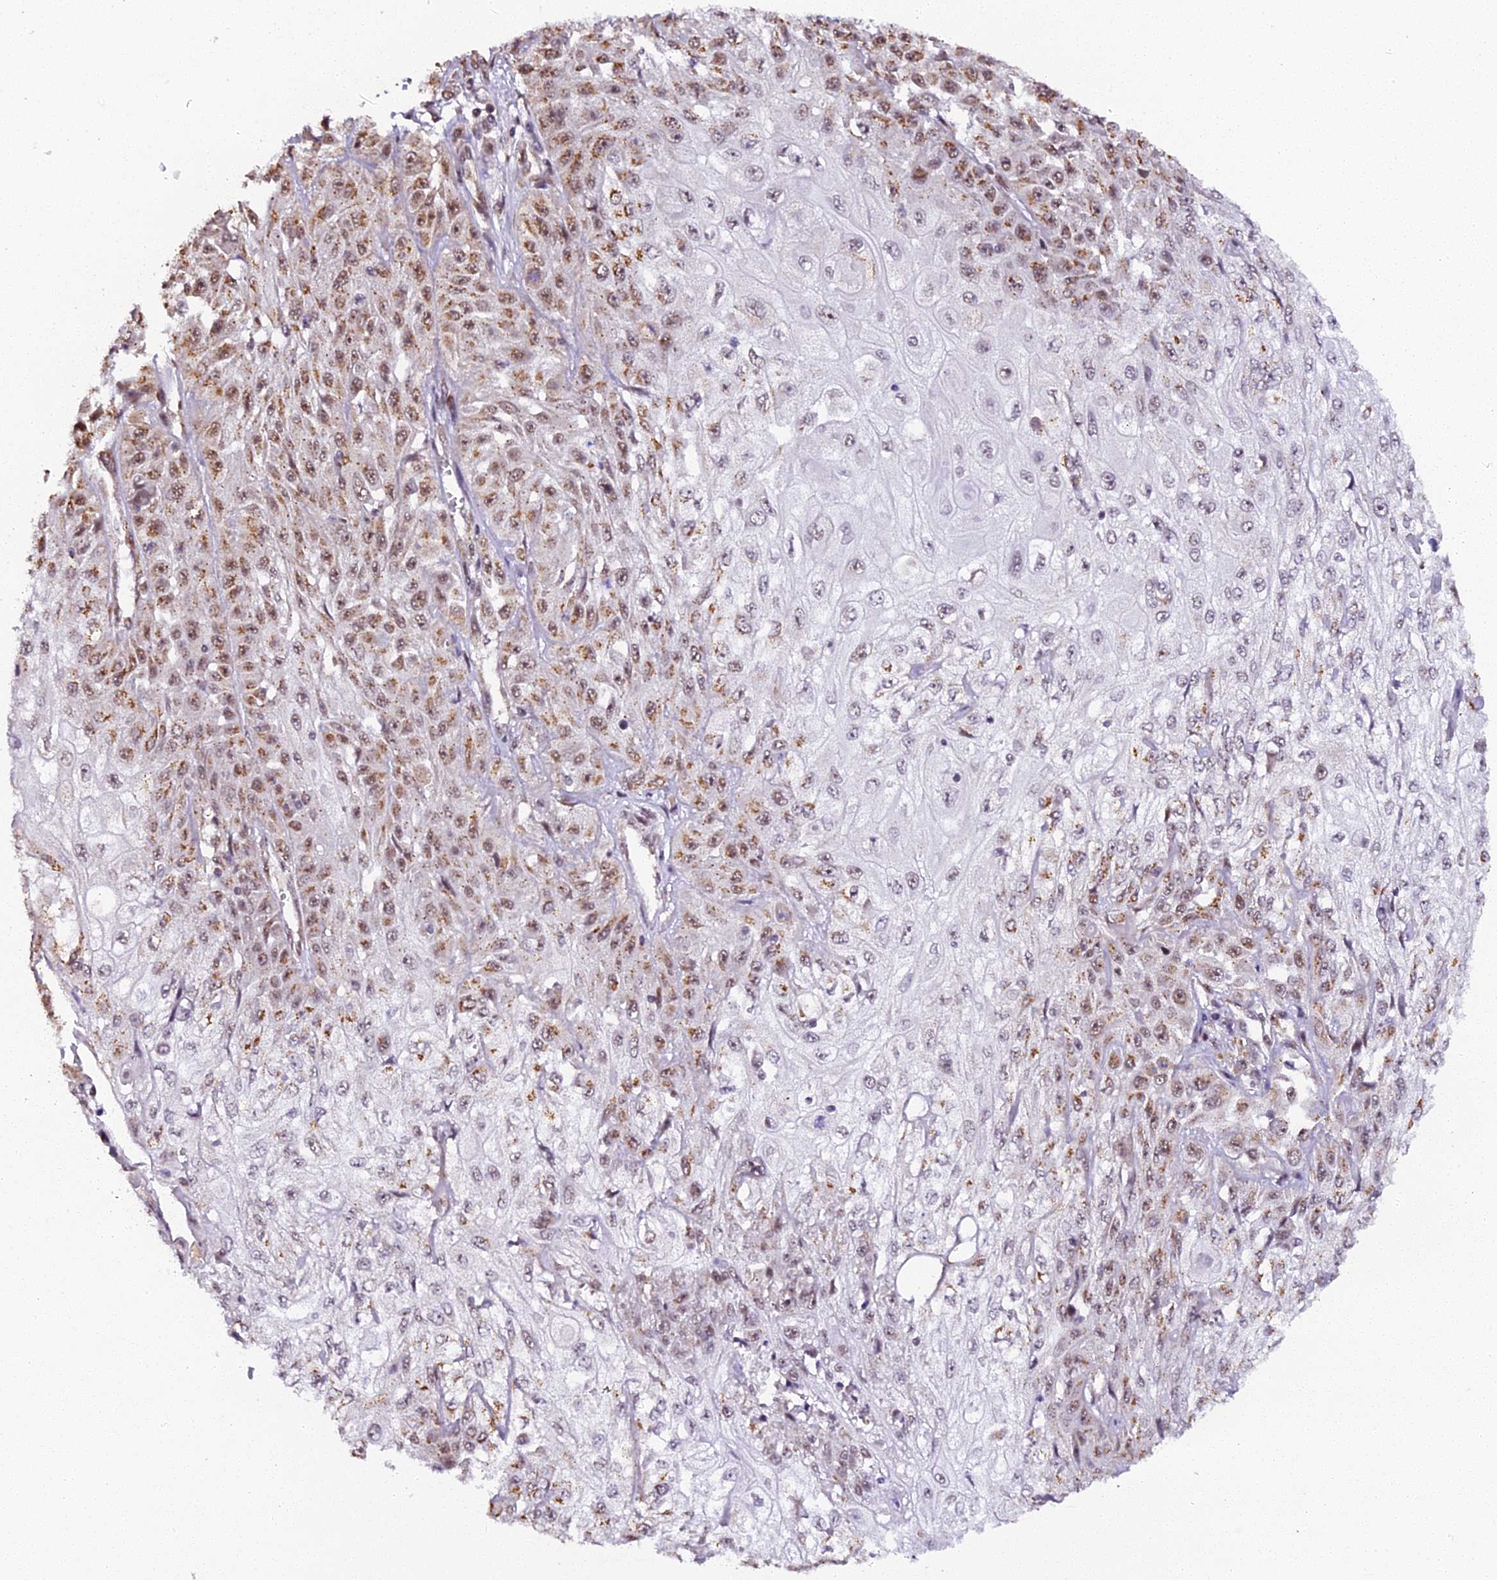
{"staining": {"intensity": "moderate", "quantity": "25%-75%", "location": "cytoplasmic/membranous,nuclear"}, "tissue": "skin cancer", "cell_type": "Tumor cells", "image_type": "cancer", "snomed": [{"axis": "morphology", "description": "Squamous cell carcinoma, NOS"}, {"axis": "morphology", "description": "Squamous cell carcinoma, metastatic, NOS"}, {"axis": "topography", "description": "Skin"}, {"axis": "topography", "description": "Lymph node"}], "caption": "A brown stain shows moderate cytoplasmic/membranous and nuclear staining of a protein in skin cancer (metastatic squamous cell carcinoma) tumor cells.", "gene": "NCBP1", "patient": {"sex": "male", "age": 75}}